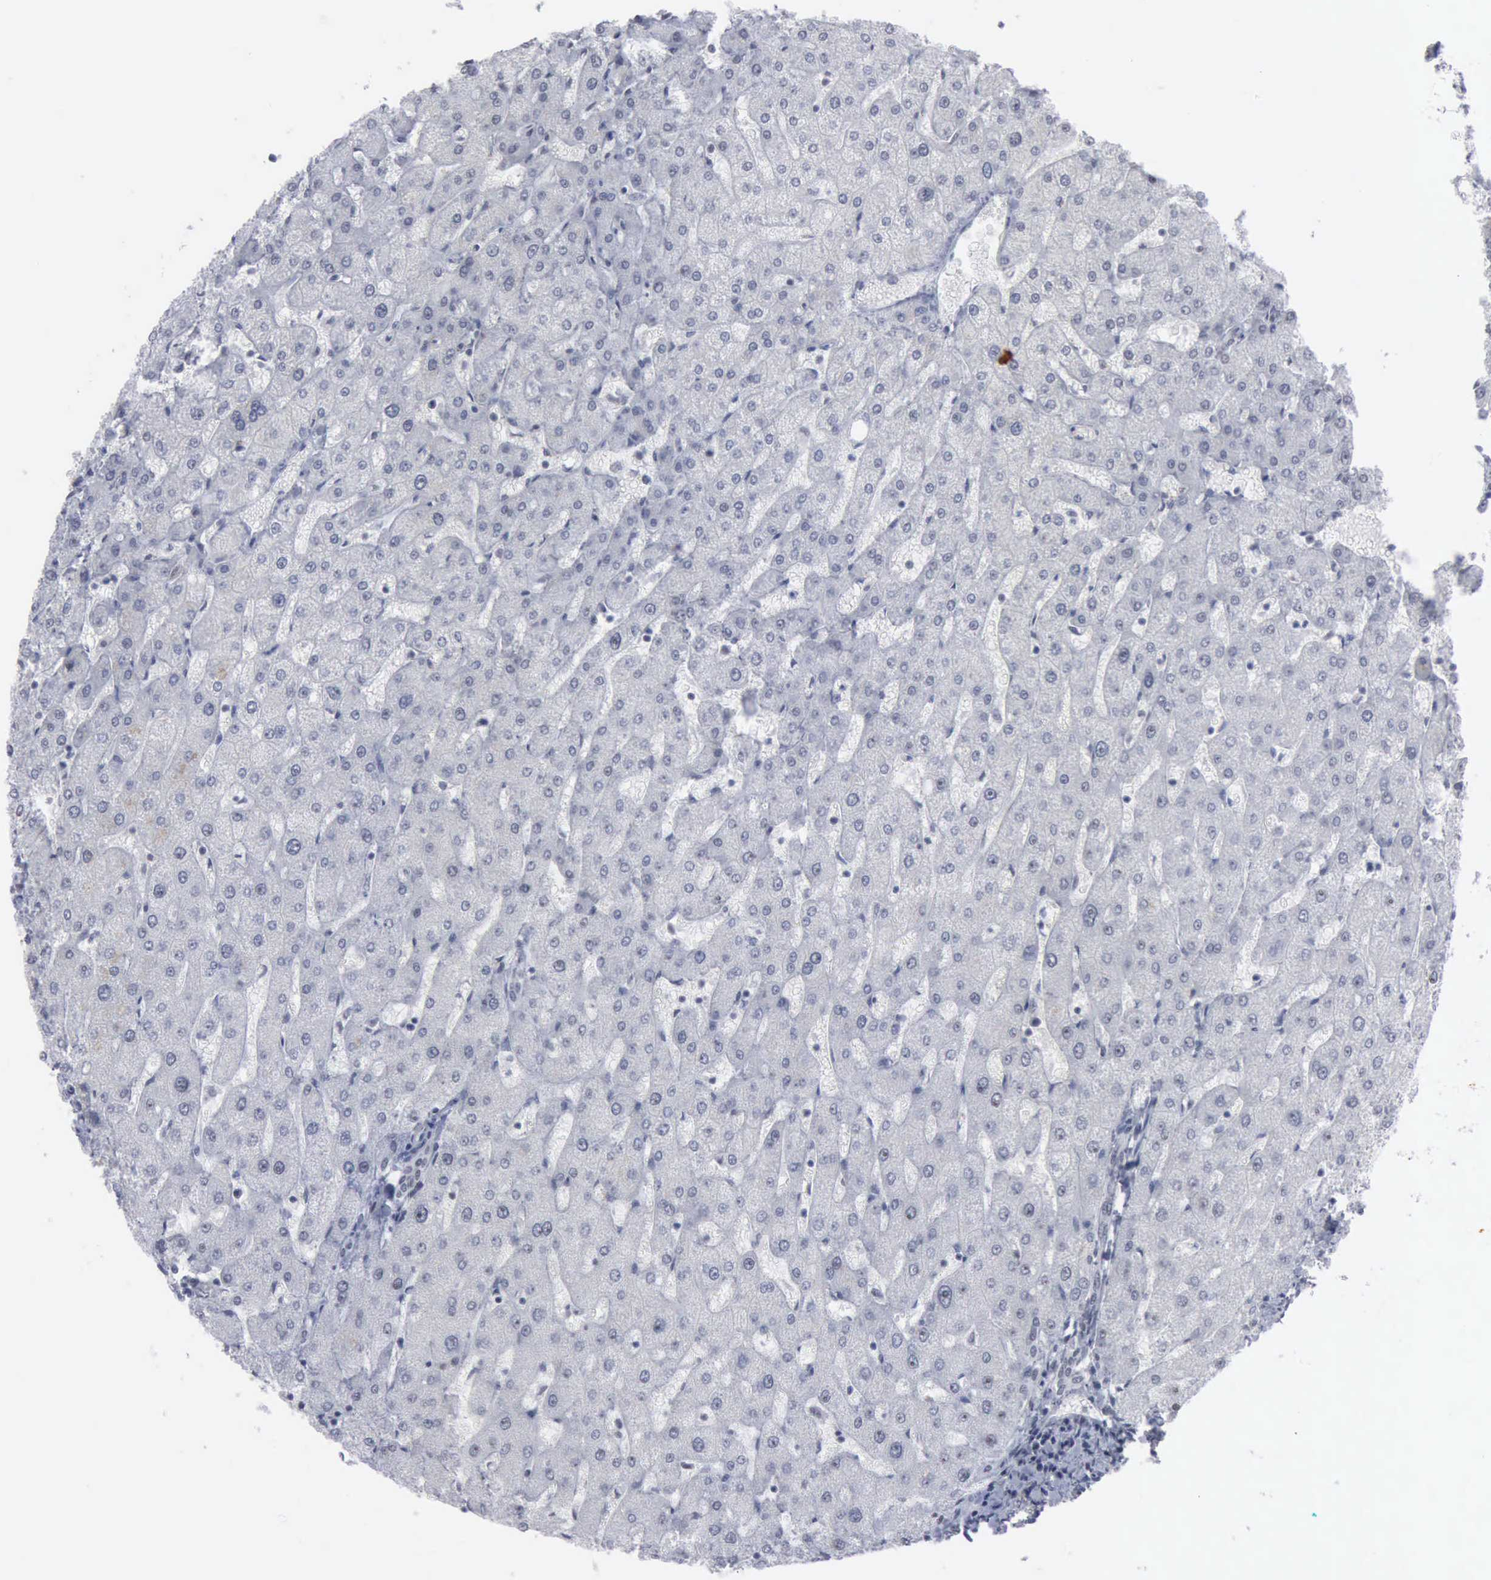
{"staining": {"intensity": "negative", "quantity": "none", "location": "none"}, "tissue": "liver", "cell_type": "Cholangiocytes", "image_type": "normal", "snomed": [{"axis": "morphology", "description": "Normal tissue, NOS"}, {"axis": "topography", "description": "Liver"}], "caption": "This histopathology image is of benign liver stained with IHC to label a protein in brown with the nuclei are counter-stained blue. There is no staining in cholangiocytes. (DAB (3,3'-diaminobenzidine) immunohistochemistry, high magnification).", "gene": "XPA", "patient": {"sex": "male", "age": 67}}